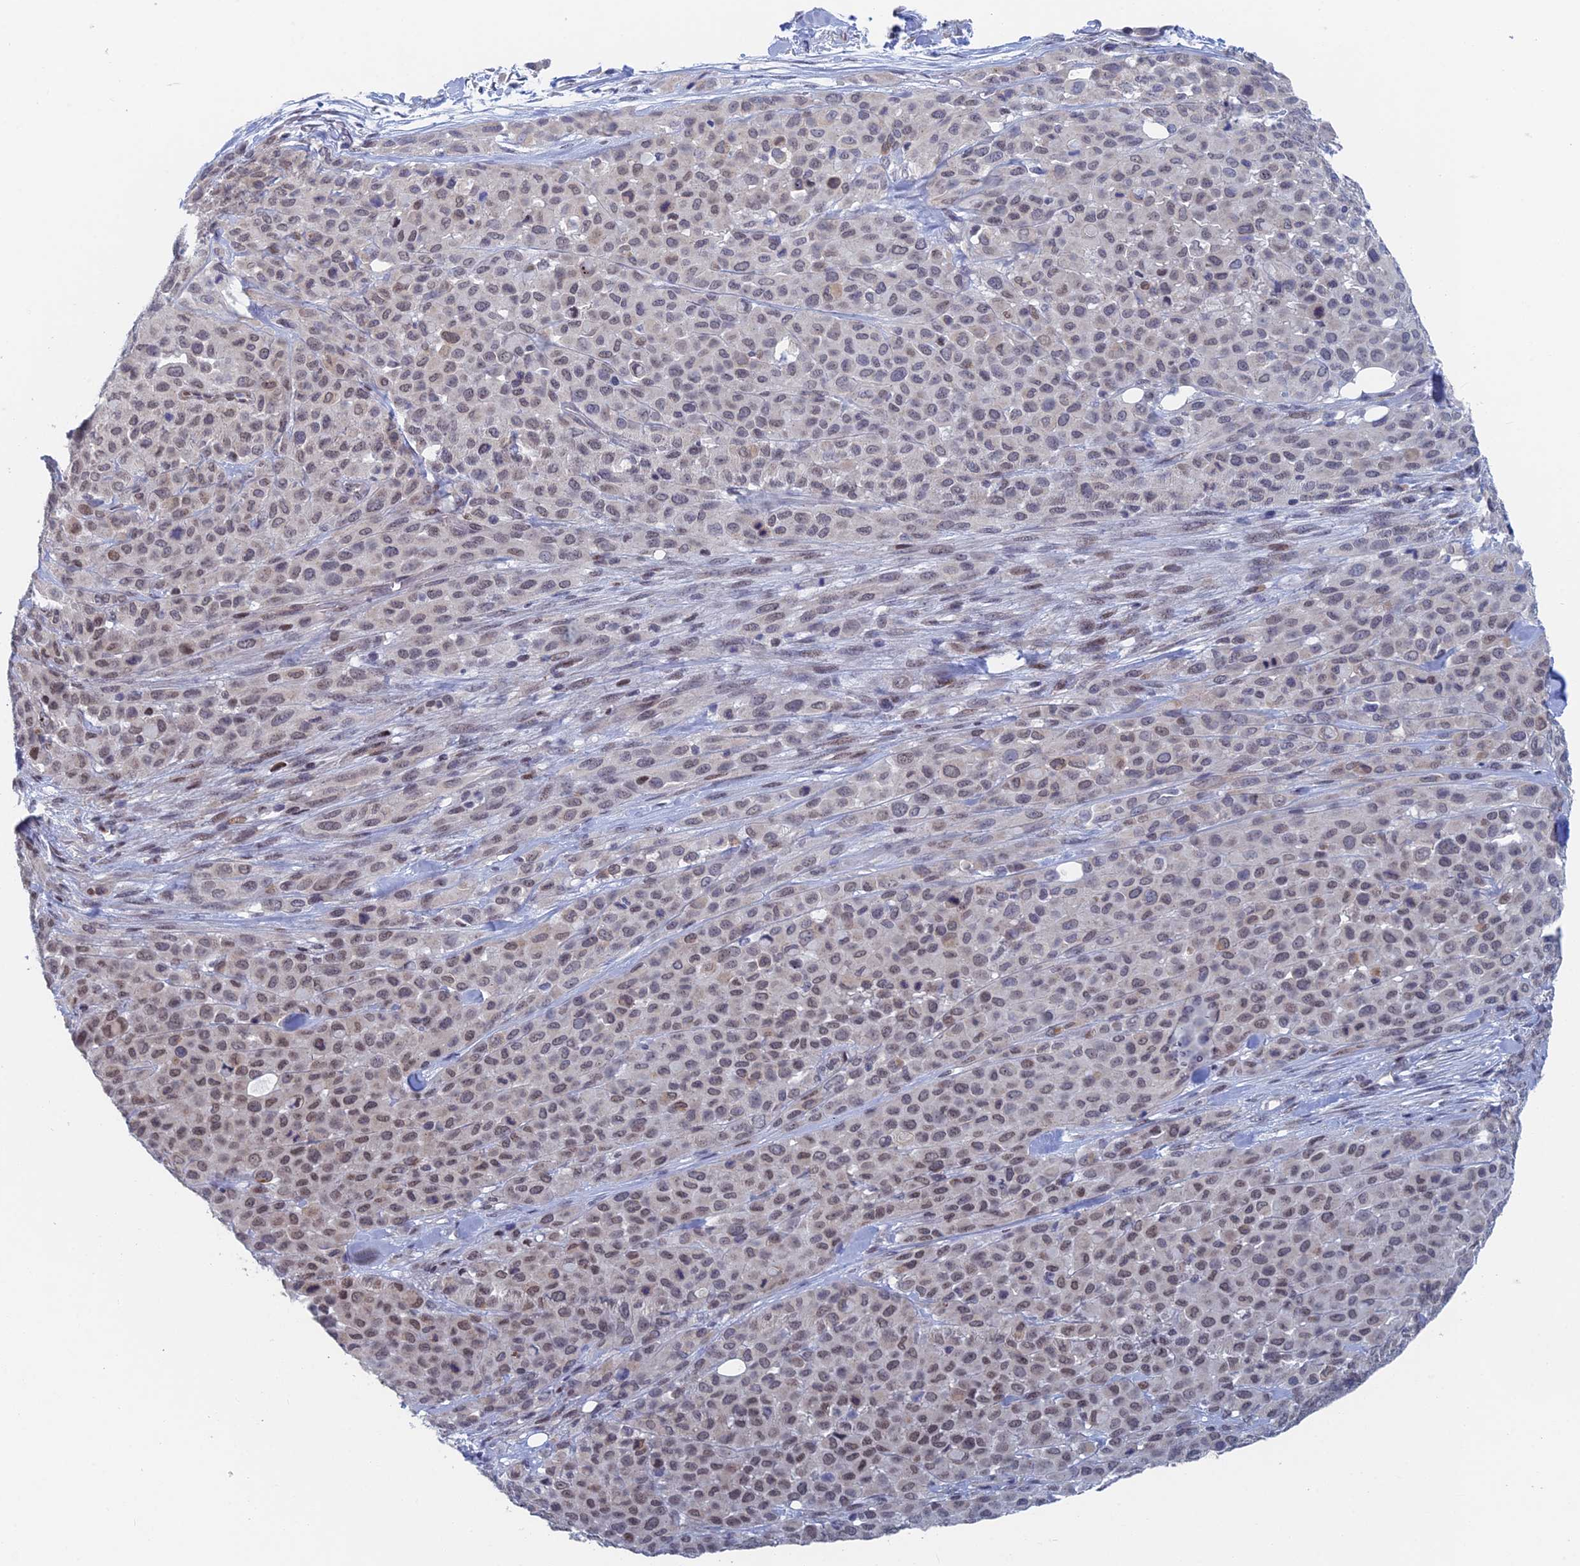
{"staining": {"intensity": "weak", "quantity": "25%-75%", "location": "nuclear"}, "tissue": "melanoma", "cell_type": "Tumor cells", "image_type": "cancer", "snomed": [{"axis": "morphology", "description": "Malignant melanoma, Metastatic site"}, {"axis": "topography", "description": "Skin"}], "caption": "A high-resolution micrograph shows immunohistochemistry staining of melanoma, which reveals weak nuclear positivity in about 25%-75% of tumor cells.", "gene": "GMNC", "patient": {"sex": "female", "age": 81}}